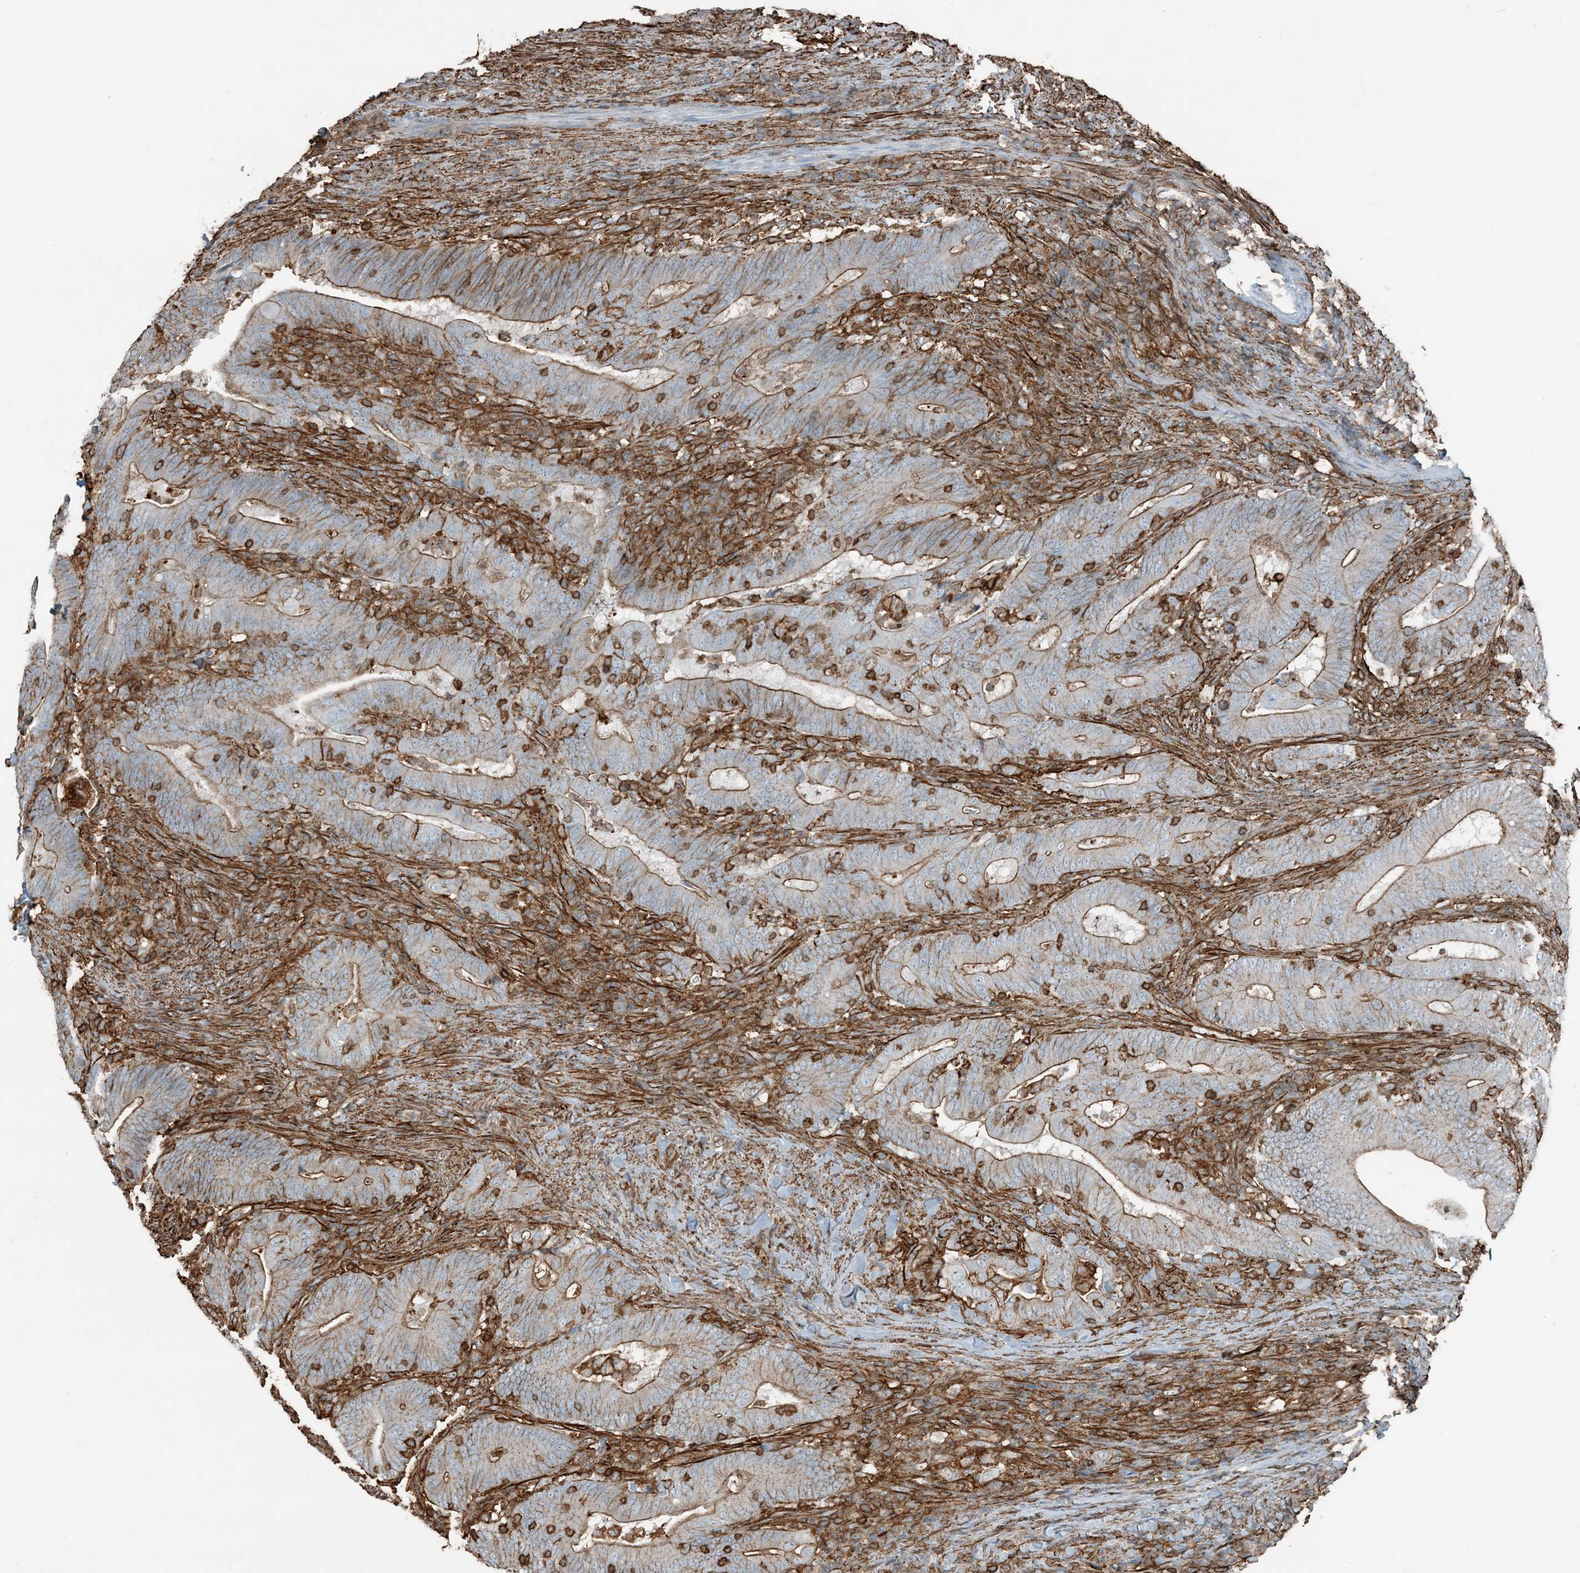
{"staining": {"intensity": "moderate", "quantity": ">75%", "location": "cytoplasmic/membranous"}, "tissue": "colorectal cancer", "cell_type": "Tumor cells", "image_type": "cancer", "snomed": [{"axis": "morphology", "description": "Normal tissue, NOS"}, {"axis": "morphology", "description": "Adenocarcinoma, NOS"}, {"axis": "topography", "description": "Colon"}], "caption": "The image exhibits immunohistochemical staining of colorectal cancer (adenocarcinoma). There is moderate cytoplasmic/membranous expression is appreciated in approximately >75% of tumor cells.", "gene": "APOBEC3C", "patient": {"sex": "female", "age": 66}}